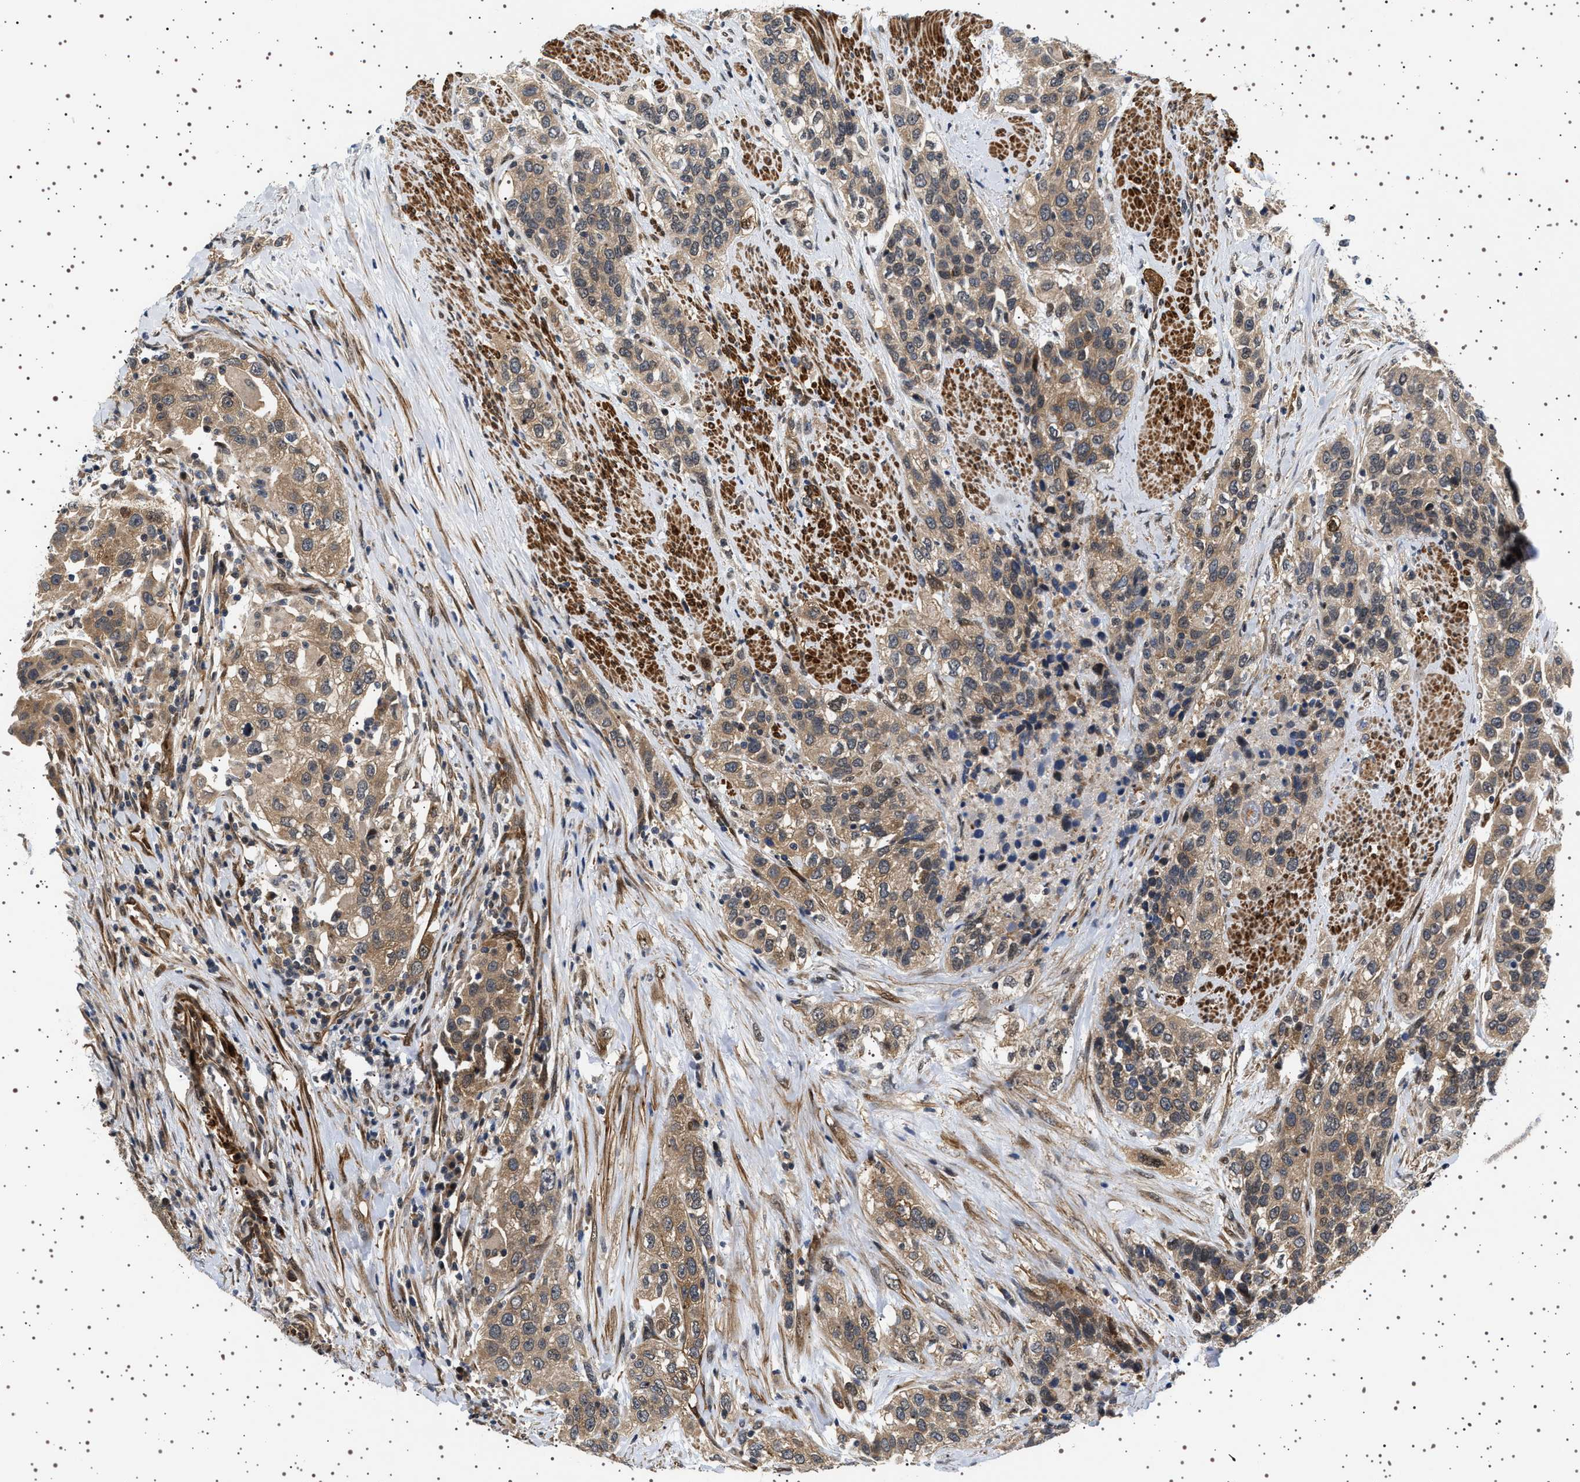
{"staining": {"intensity": "weak", "quantity": ">75%", "location": "cytoplasmic/membranous"}, "tissue": "urothelial cancer", "cell_type": "Tumor cells", "image_type": "cancer", "snomed": [{"axis": "morphology", "description": "Urothelial carcinoma, High grade"}, {"axis": "topography", "description": "Urinary bladder"}], "caption": "IHC staining of urothelial cancer, which displays low levels of weak cytoplasmic/membranous positivity in approximately >75% of tumor cells indicating weak cytoplasmic/membranous protein staining. The staining was performed using DAB (brown) for protein detection and nuclei were counterstained in hematoxylin (blue).", "gene": "BAG3", "patient": {"sex": "female", "age": 80}}